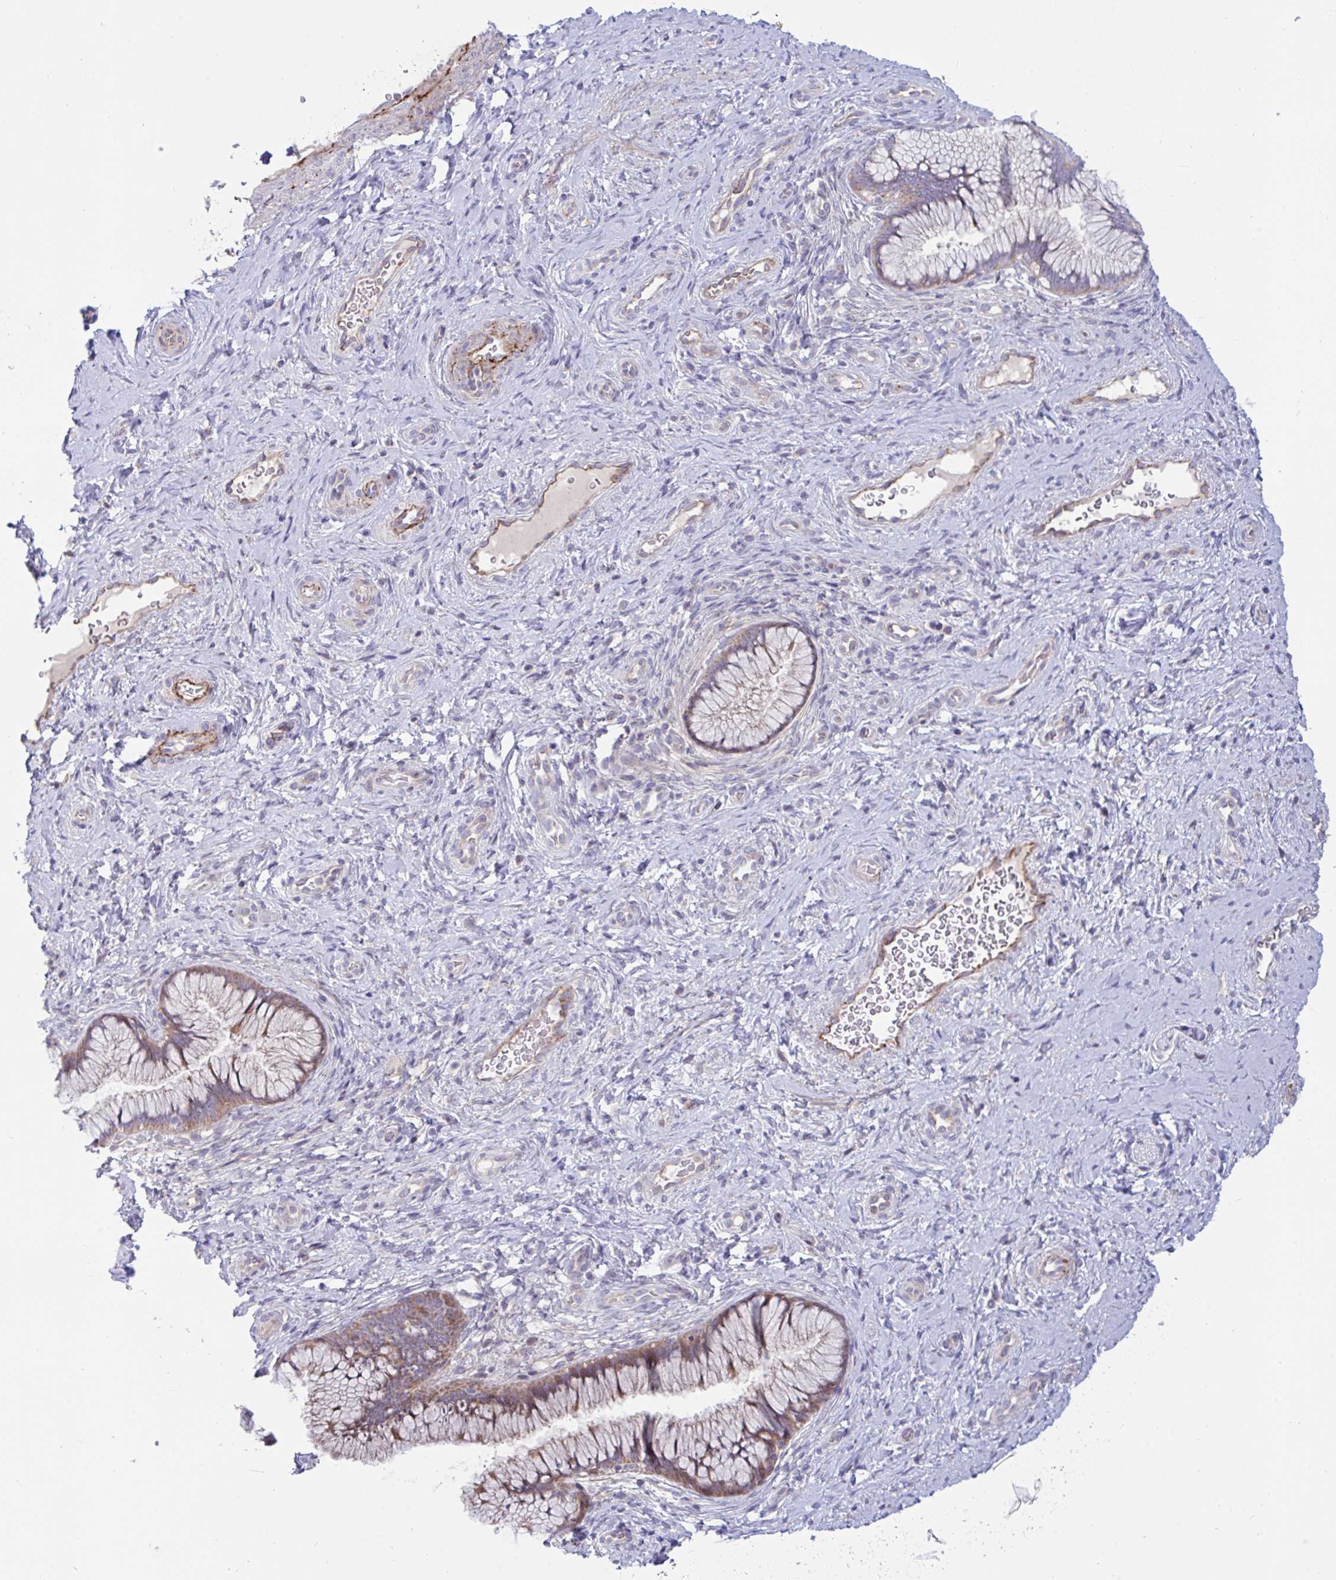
{"staining": {"intensity": "weak", "quantity": "25%-75%", "location": "cytoplasmic/membranous"}, "tissue": "cervix", "cell_type": "Glandular cells", "image_type": "normal", "snomed": [{"axis": "morphology", "description": "Normal tissue, NOS"}, {"axis": "topography", "description": "Cervix"}], "caption": "IHC image of unremarkable cervix: human cervix stained using immunohistochemistry demonstrates low levels of weak protein expression localized specifically in the cytoplasmic/membranous of glandular cells, appearing as a cytoplasmic/membranous brown color.", "gene": "IL37", "patient": {"sex": "female", "age": 34}}